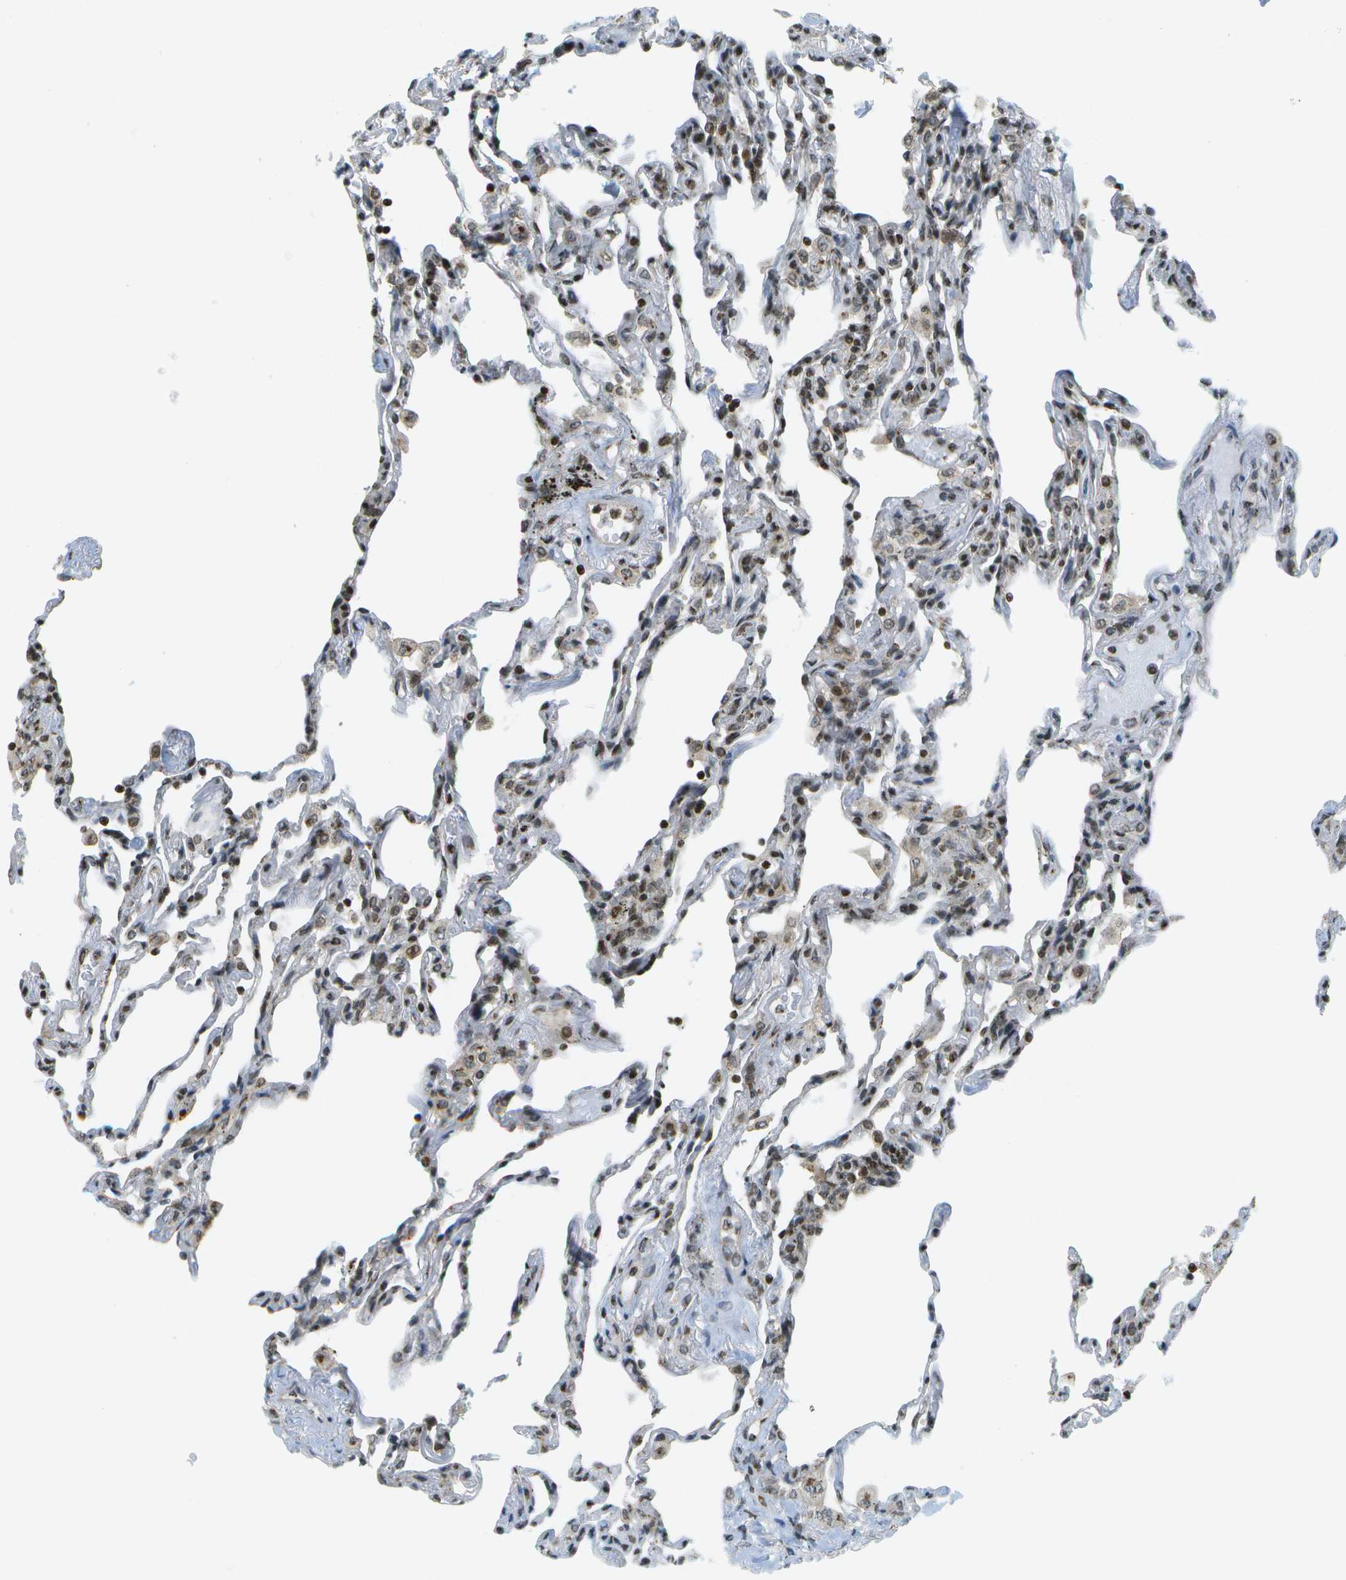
{"staining": {"intensity": "moderate", "quantity": "25%-75%", "location": "nuclear"}, "tissue": "lung", "cell_type": "Alveolar cells", "image_type": "normal", "snomed": [{"axis": "morphology", "description": "Normal tissue, NOS"}, {"axis": "topography", "description": "Lung"}], "caption": "Immunohistochemistry of benign human lung reveals medium levels of moderate nuclear staining in about 25%-75% of alveolar cells.", "gene": "EVC", "patient": {"sex": "male", "age": 59}}